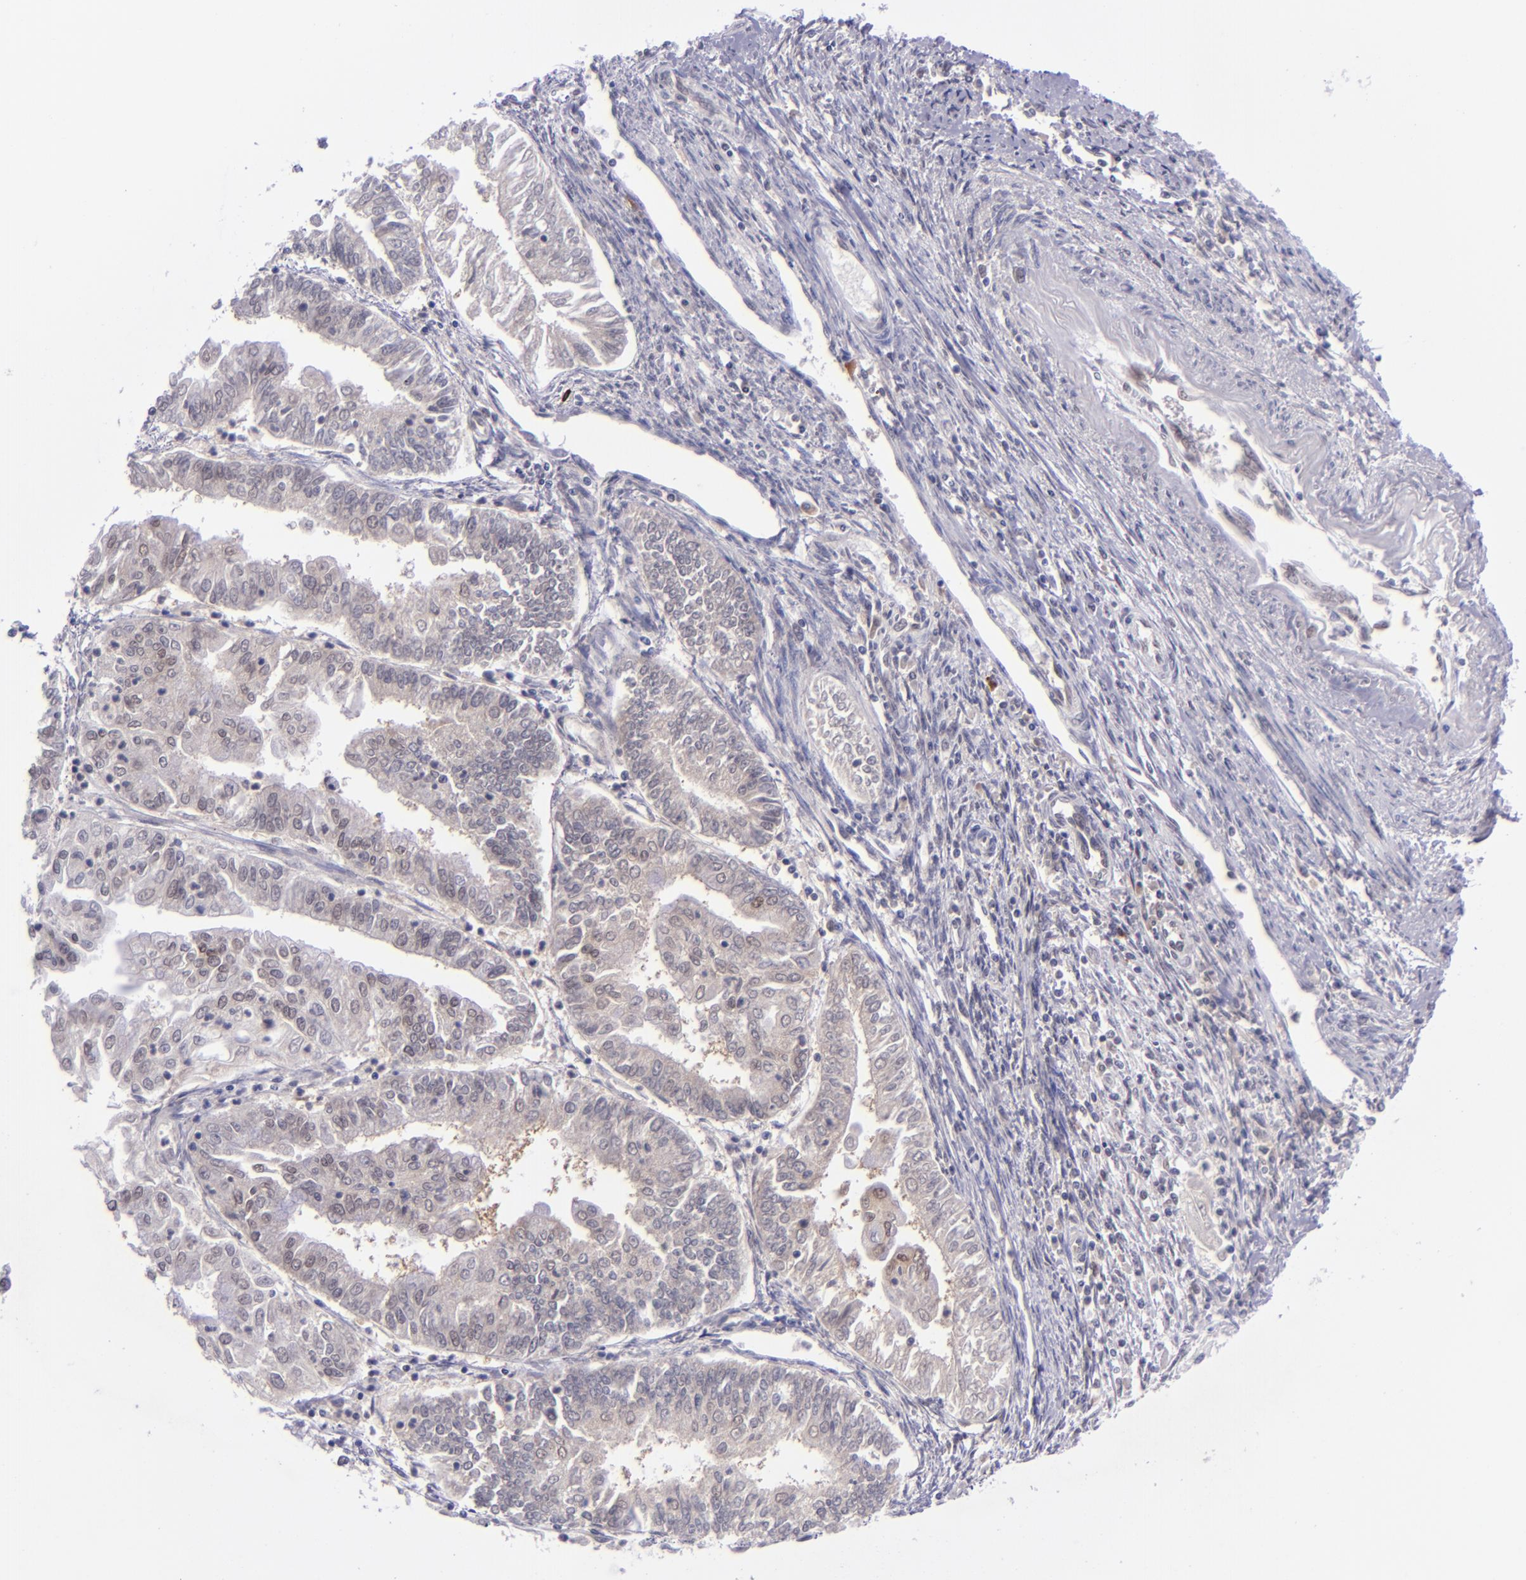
{"staining": {"intensity": "weak", "quantity": ">75%", "location": "cytoplasmic/membranous"}, "tissue": "endometrial cancer", "cell_type": "Tumor cells", "image_type": "cancer", "snomed": [{"axis": "morphology", "description": "Adenocarcinoma, NOS"}, {"axis": "topography", "description": "Endometrium"}], "caption": "This photomicrograph exhibits immunohistochemistry staining of adenocarcinoma (endometrial), with low weak cytoplasmic/membranous staining in approximately >75% of tumor cells.", "gene": "BAG1", "patient": {"sex": "female", "age": 75}}